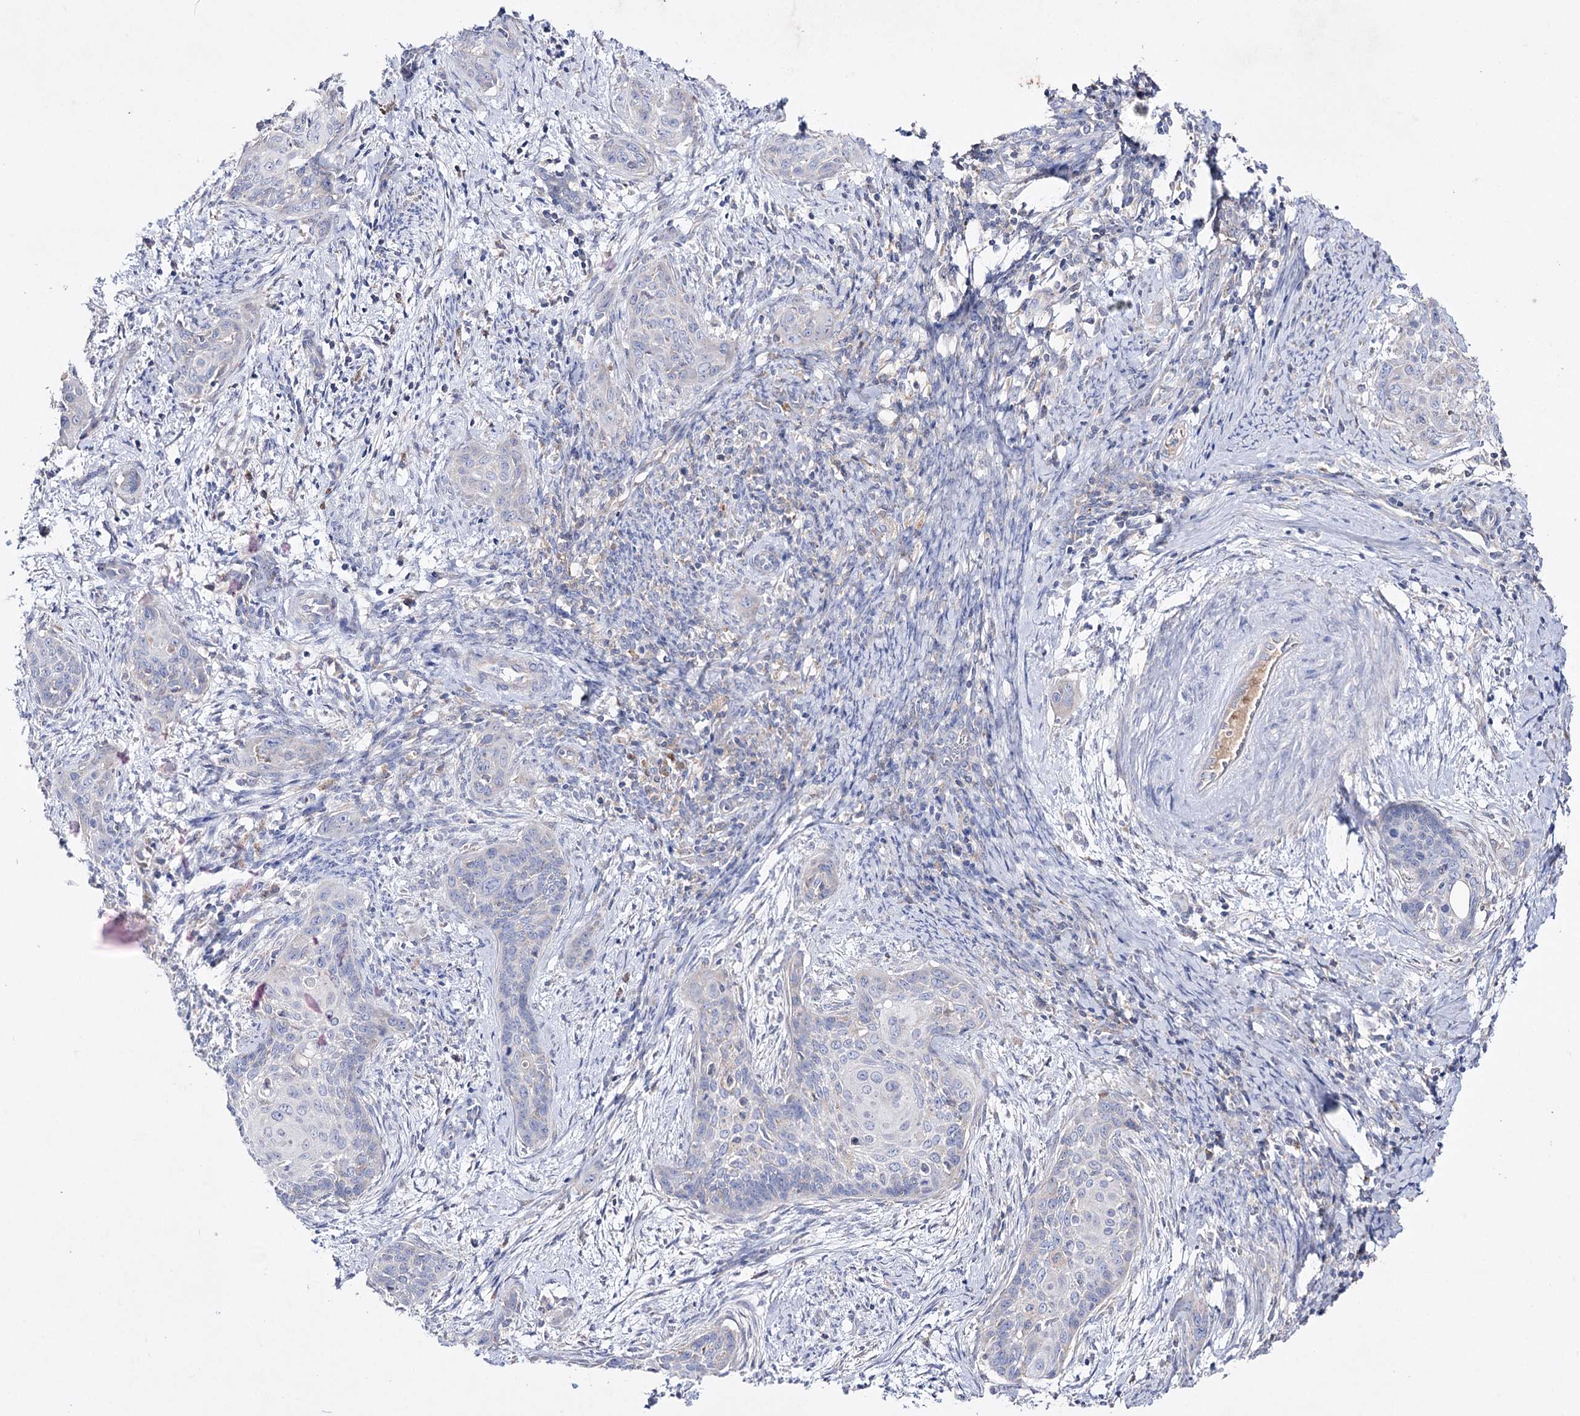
{"staining": {"intensity": "negative", "quantity": "none", "location": "none"}, "tissue": "cervical cancer", "cell_type": "Tumor cells", "image_type": "cancer", "snomed": [{"axis": "morphology", "description": "Squamous cell carcinoma, NOS"}, {"axis": "topography", "description": "Cervix"}], "caption": "Human cervical cancer (squamous cell carcinoma) stained for a protein using immunohistochemistry (IHC) demonstrates no positivity in tumor cells.", "gene": "NAGLU", "patient": {"sex": "female", "age": 33}}